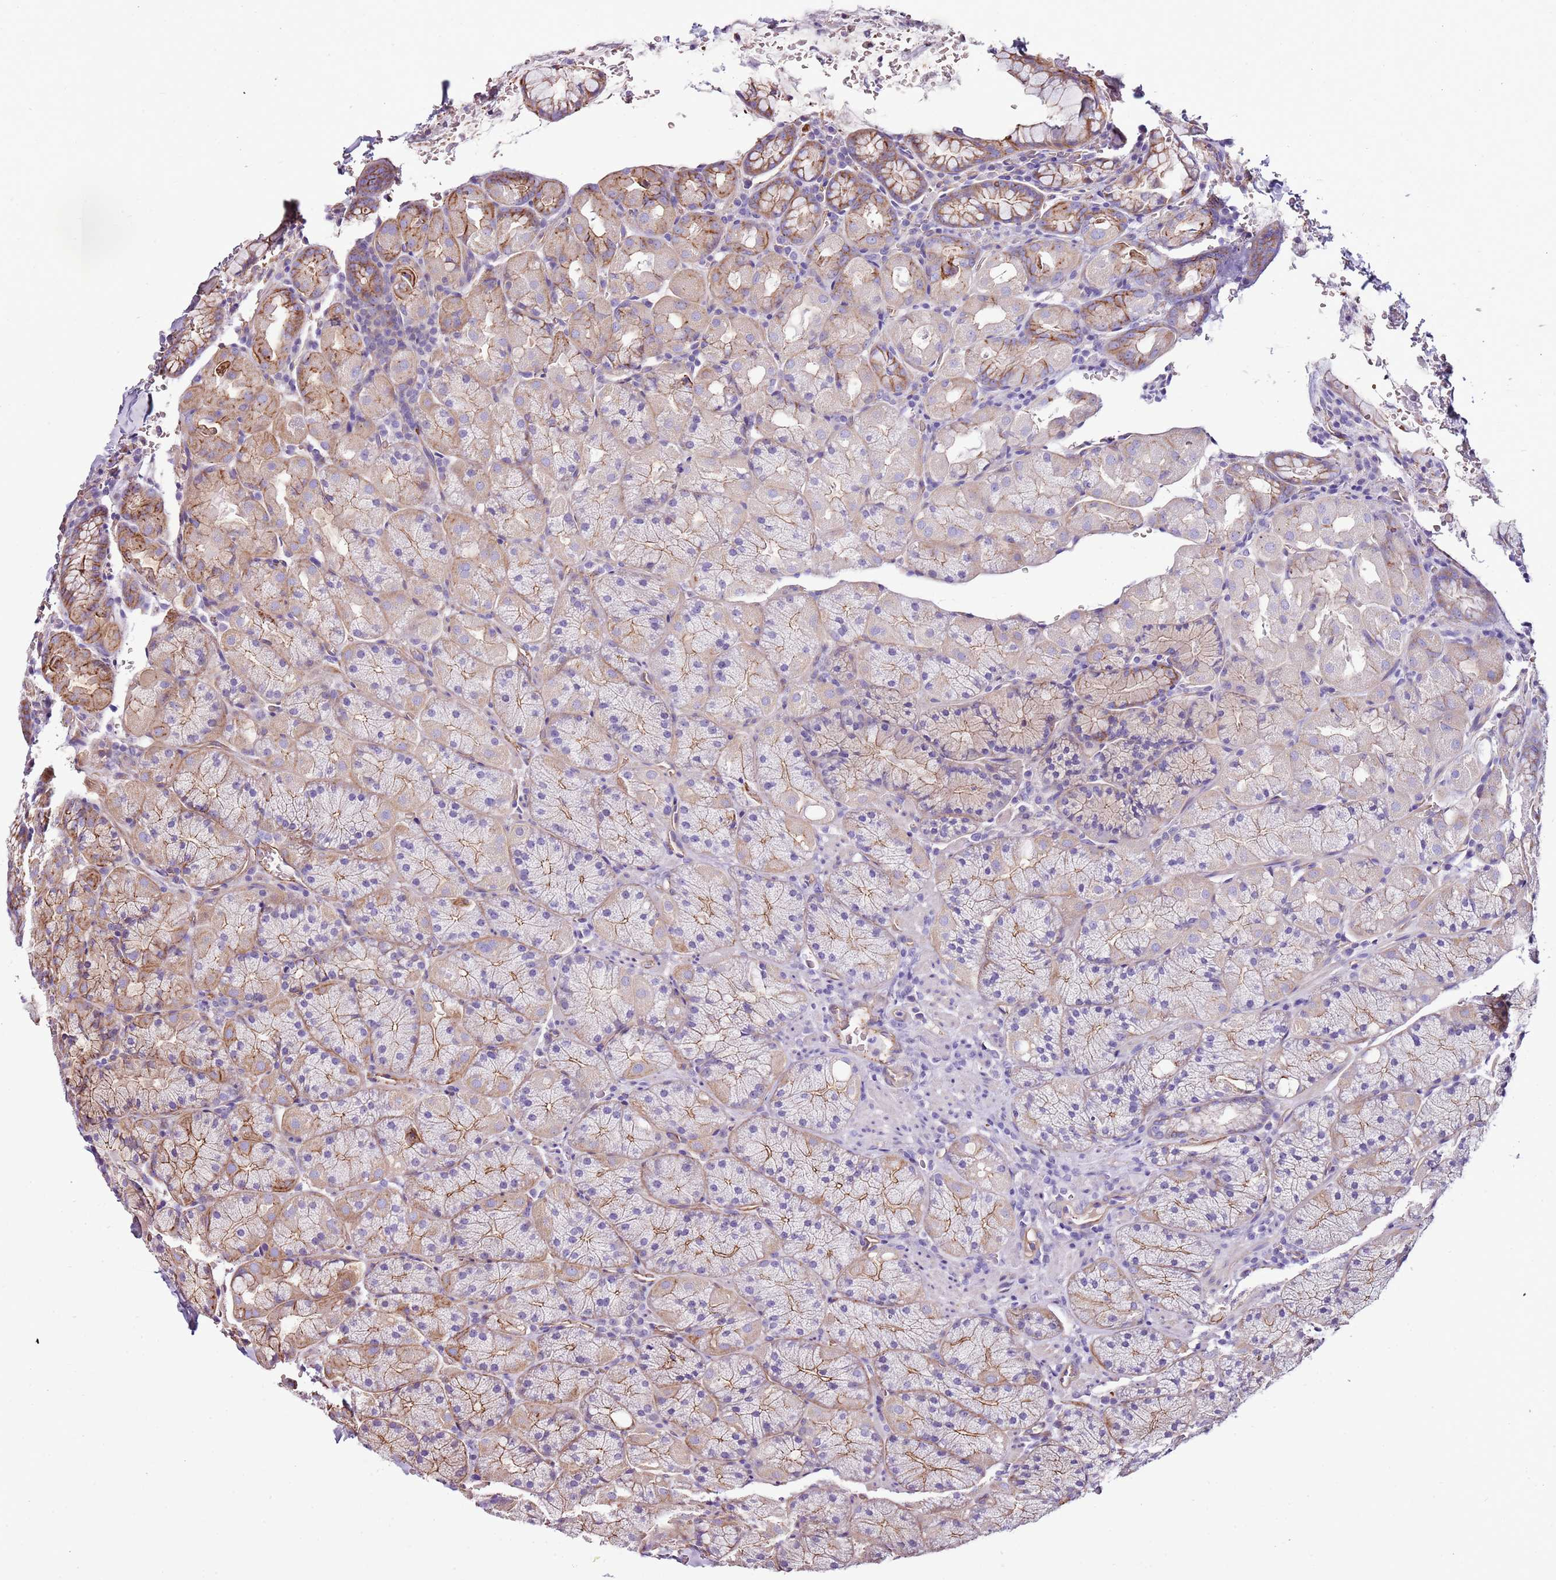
{"staining": {"intensity": "moderate", "quantity": "25%-75%", "location": "cytoplasmic/membranous"}, "tissue": "stomach", "cell_type": "Glandular cells", "image_type": "normal", "snomed": [{"axis": "morphology", "description": "Normal tissue, NOS"}, {"axis": "topography", "description": "Stomach, upper"}, {"axis": "topography", "description": "Stomach, lower"}], "caption": "About 25%-75% of glandular cells in normal human stomach display moderate cytoplasmic/membranous protein staining as visualized by brown immunohistochemical staining.", "gene": "GFRAL", "patient": {"sex": "male", "age": 80}}